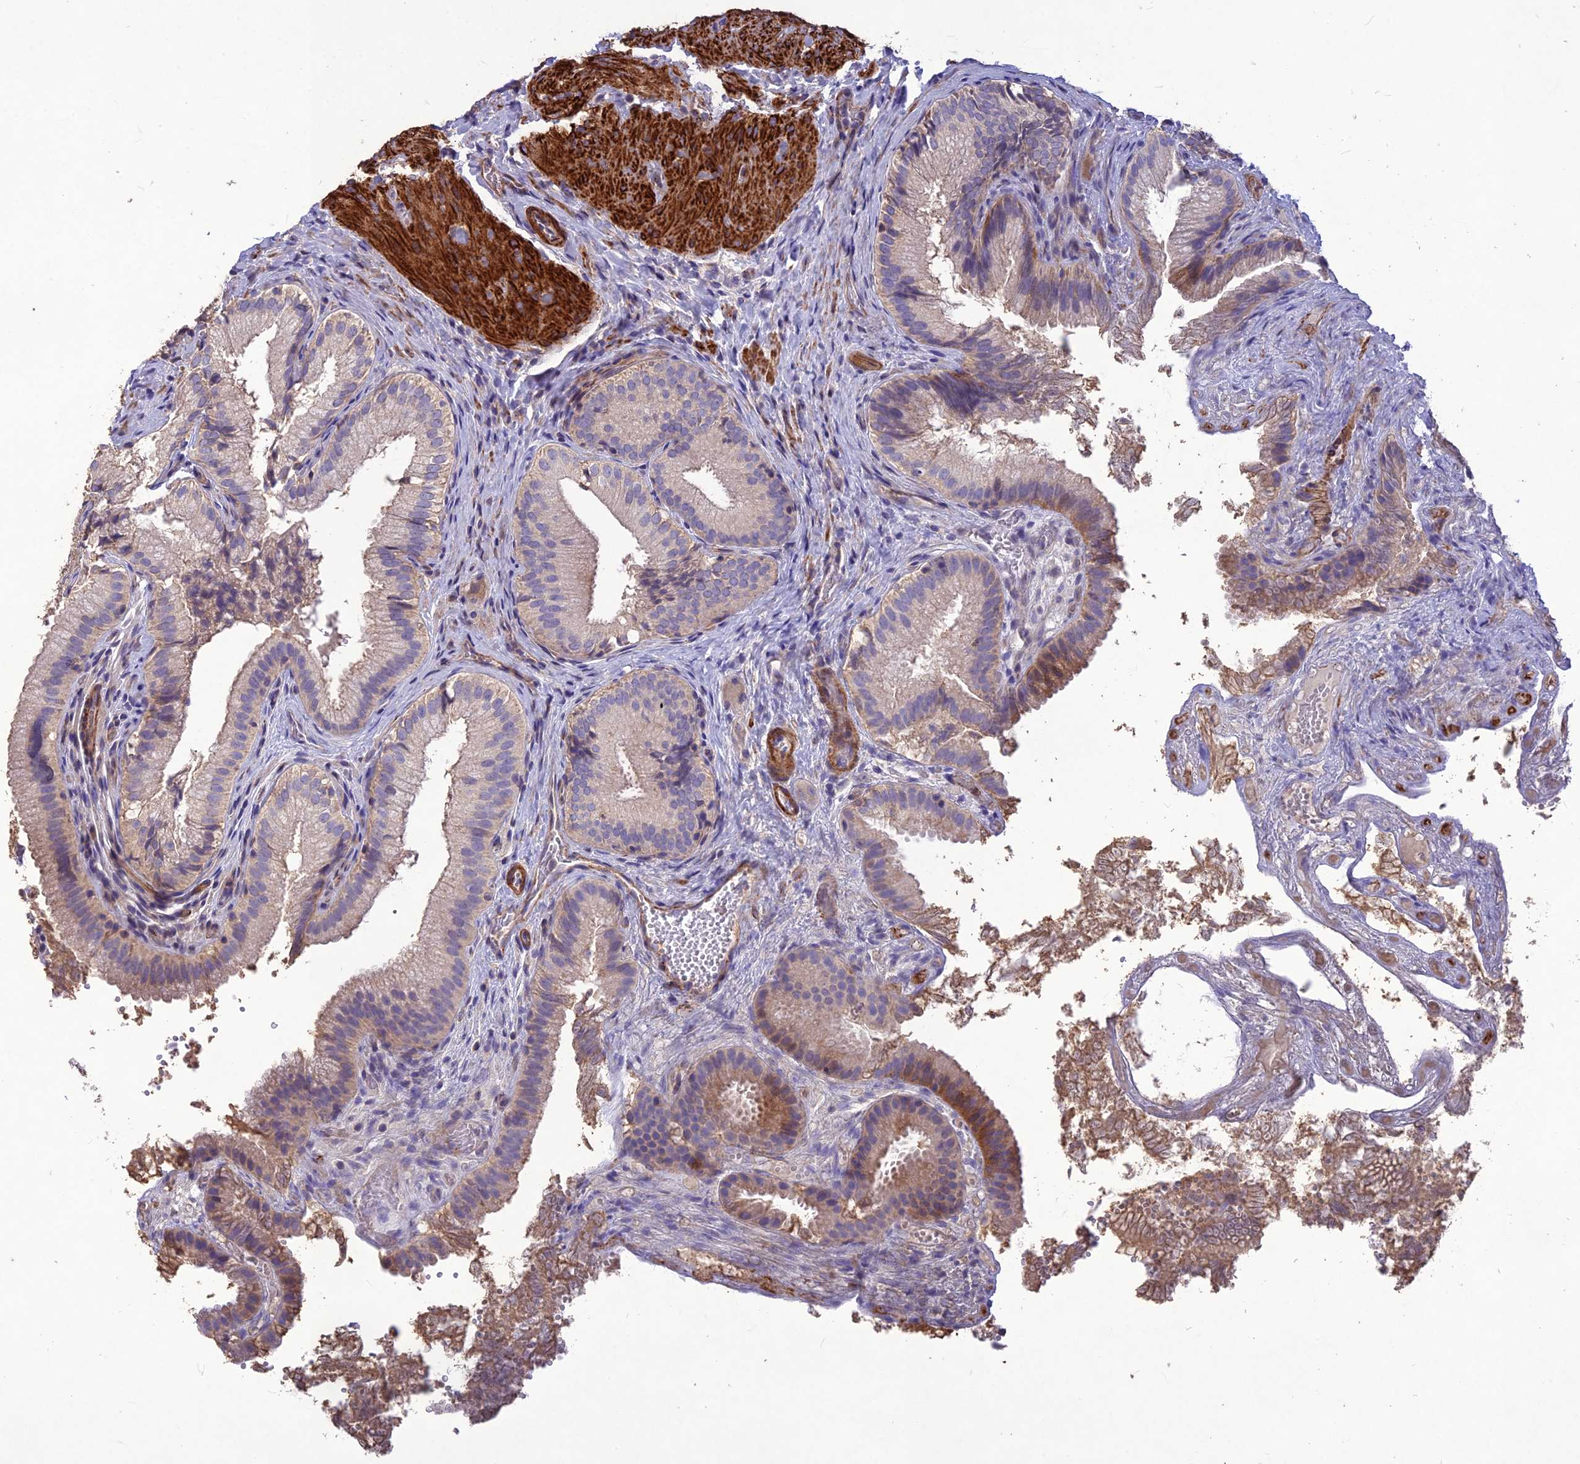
{"staining": {"intensity": "moderate", "quantity": "<25%", "location": "cytoplasmic/membranous"}, "tissue": "gallbladder", "cell_type": "Glandular cells", "image_type": "normal", "snomed": [{"axis": "morphology", "description": "Normal tissue, NOS"}, {"axis": "topography", "description": "Gallbladder"}], "caption": "Gallbladder stained for a protein reveals moderate cytoplasmic/membranous positivity in glandular cells. Using DAB (brown) and hematoxylin (blue) stains, captured at high magnification using brightfield microscopy.", "gene": "CLUH", "patient": {"sex": "female", "age": 30}}